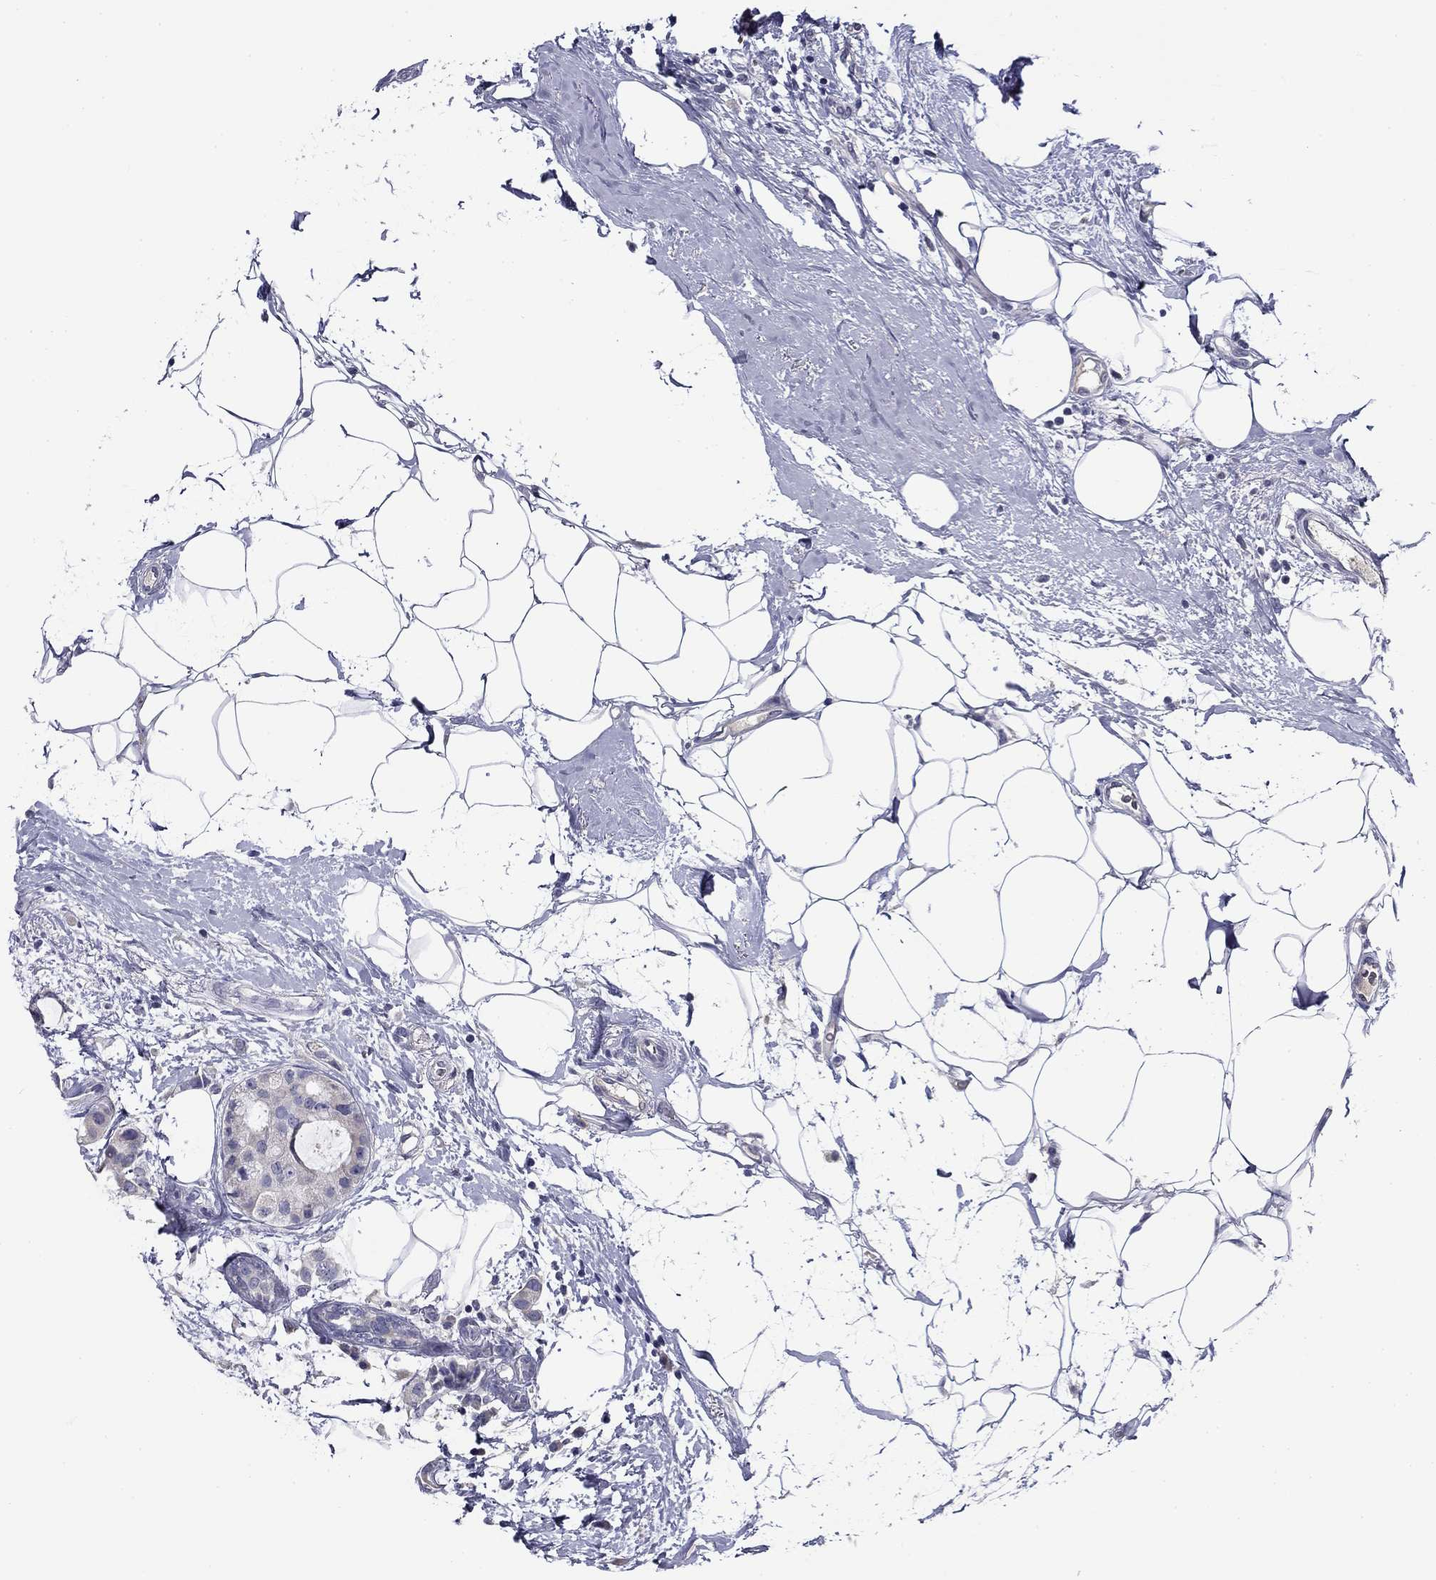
{"staining": {"intensity": "negative", "quantity": "none", "location": "none"}, "tissue": "breast cancer", "cell_type": "Tumor cells", "image_type": "cancer", "snomed": [{"axis": "morphology", "description": "Duct carcinoma"}, {"axis": "topography", "description": "Breast"}], "caption": "An immunohistochemistry (IHC) micrograph of breast cancer (invasive ductal carcinoma) is shown. There is no staining in tumor cells of breast cancer (invasive ductal carcinoma).", "gene": "SPATA7", "patient": {"sex": "female", "age": 45}}